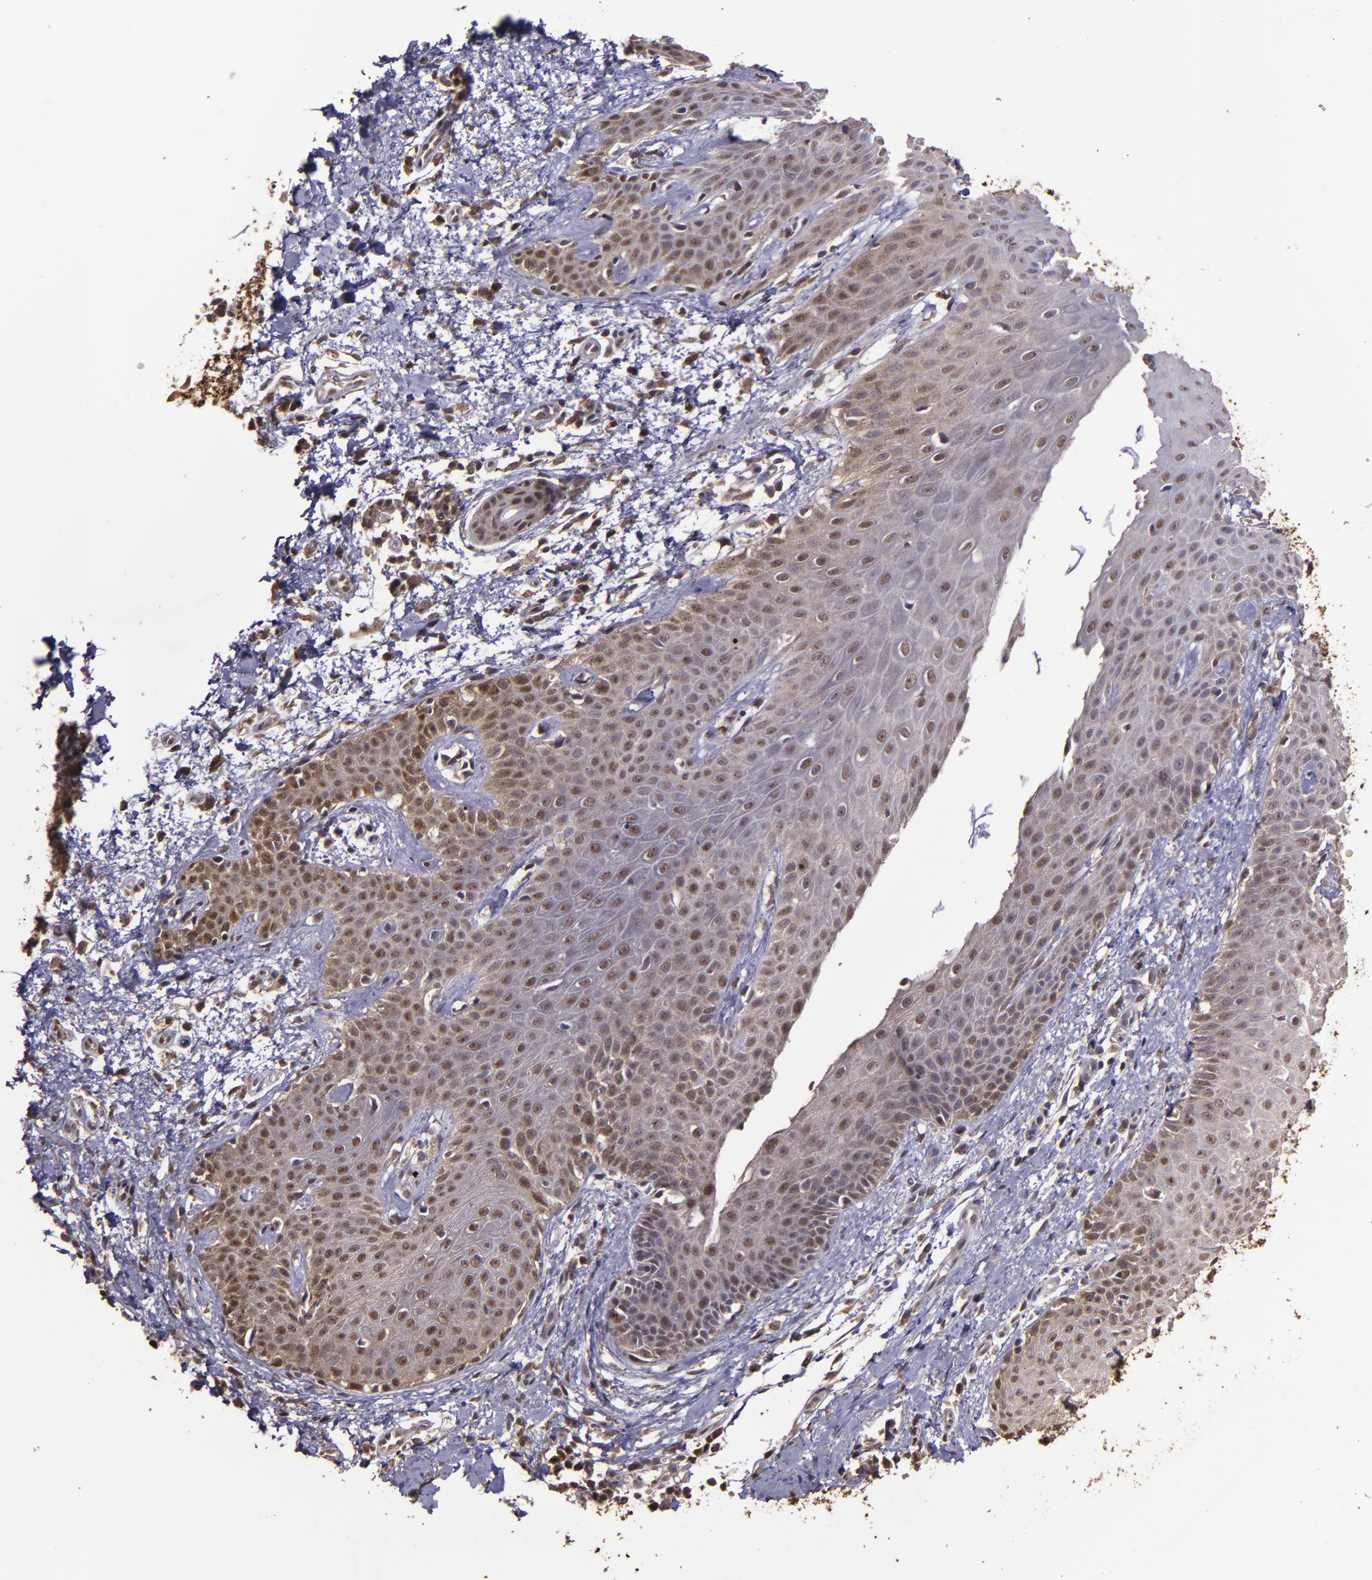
{"staining": {"intensity": "moderate", "quantity": ">75%", "location": "cytoplasmic/membranous,nuclear"}, "tissue": "skin cancer", "cell_type": "Tumor cells", "image_type": "cancer", "snomed": [{"axis": "morphology", "description": "Basal cell carcinoma"}, {"axis": "topography", "description": "Skin"}], "caption": "Immunohistochemistry (IHC) of human skin cancer exhibits medium levels of moderate cytoplasmic/membranous and nuclear staining in about >75% of tumor cells. (DAB = brown stain, brightfield microscopy at high magnification).", "gene": "SERPINF2", "patient": {"sex": "male", "age": 67}}